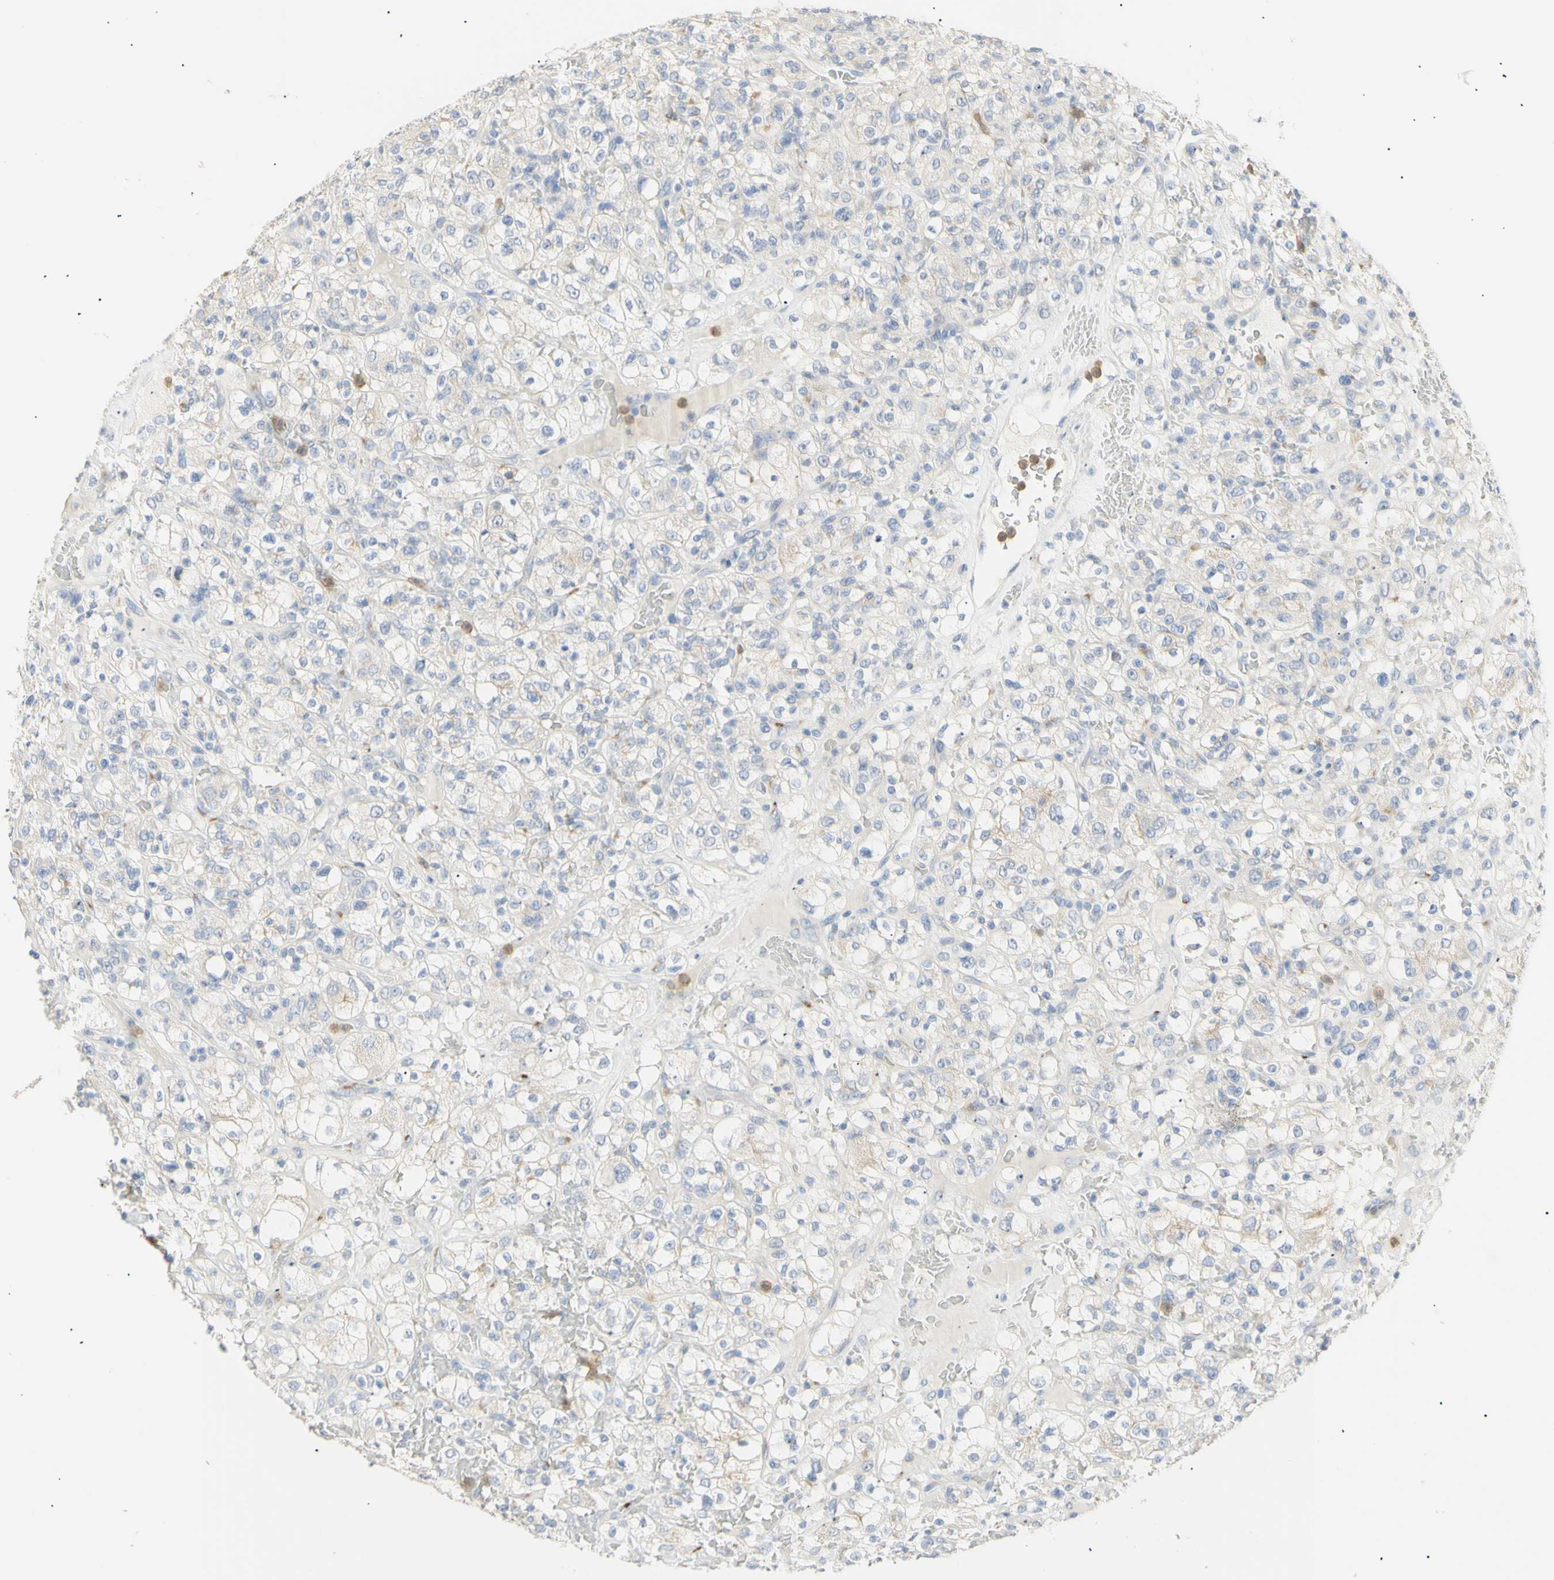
{"staining": {"intensity": "weak", "quantity": ">75%", "location": "cytoplasmic/membranous"}, "tissue": "renal cancer", "cell_type": "Tumor cells", "image_type": "cancer", "snomed": [{"axis": "morphology", "description": "Normal tissue, NOS"}, {"axis": "morphology", "description": "Adenocarcinoma, NOS"}, {"axis": "topography", "description": "Kidney"}], "caption": "Renal cancer (adenocarcinoma) was stained to show a protein in brown. There is low levels of weak cytoplasmic/membranous staining in about >75% of tumor cells. The staining was performed using DAB, with brown indicating positive protein expression. Nuclei are stained blue with hematoxylin.", "gene": "B4GALNT3", "patient": {"sex": "female", "age": 72}}